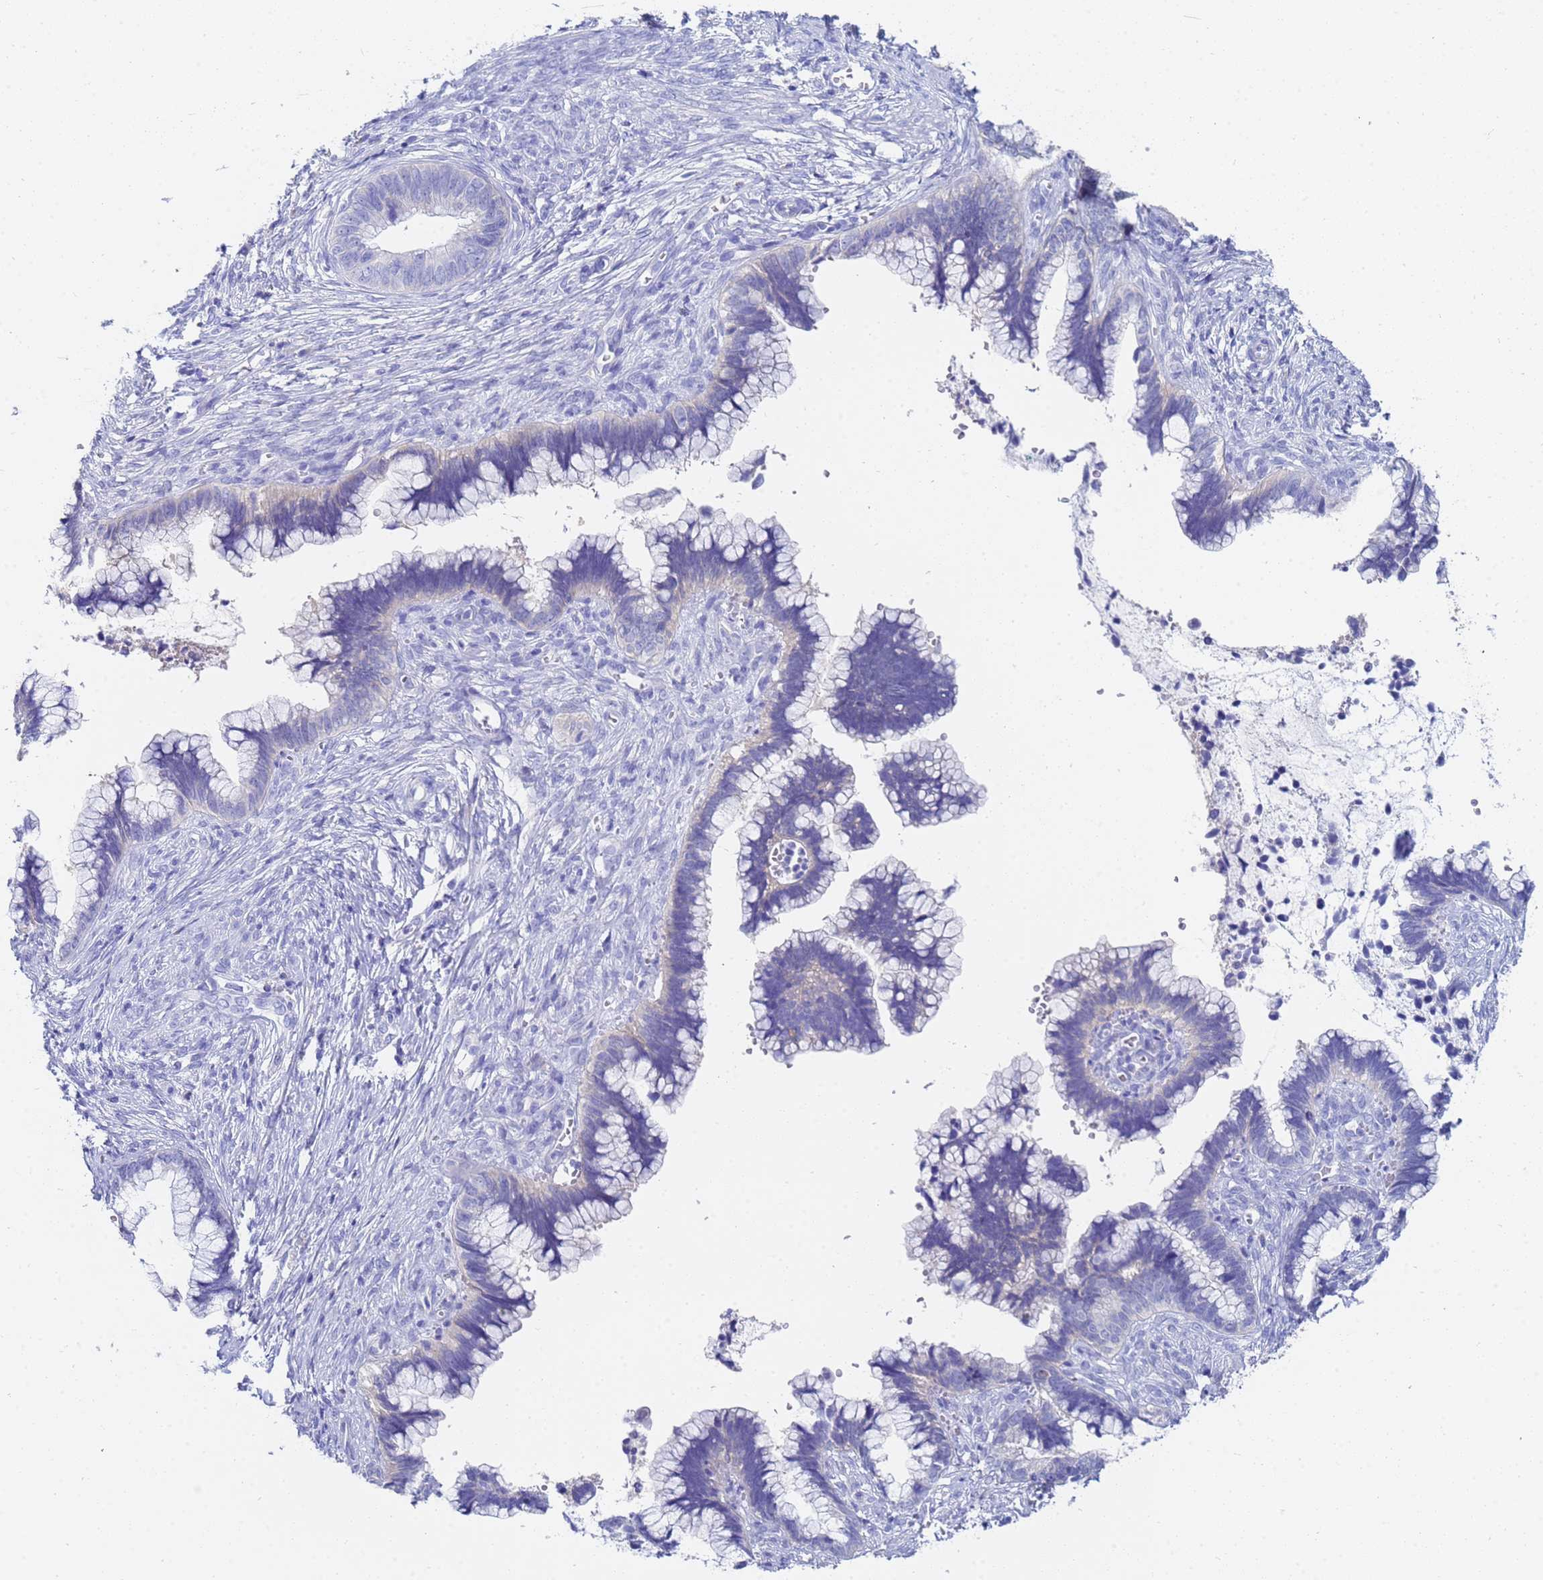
{"staining": {"intensity": "negative", "quantity": "none", "location": "none"}, "tissue": "cervical cancer", "cell_type": "Tumor cells", "image_type": "cancer", "snomed": [{"axis": "morphology", "description": "Adenocarcinoma, NOS"}, {"axis": "topography", "description": "Cervix"}], "caption": "Immunohistochemical staining of human adenocarcinoma (cervical) shows no significant positivity in tumor cells. Nuclei are stained in blue.", "gene": "C2orf72", "patient": {"sex": "female", "age": 44}}